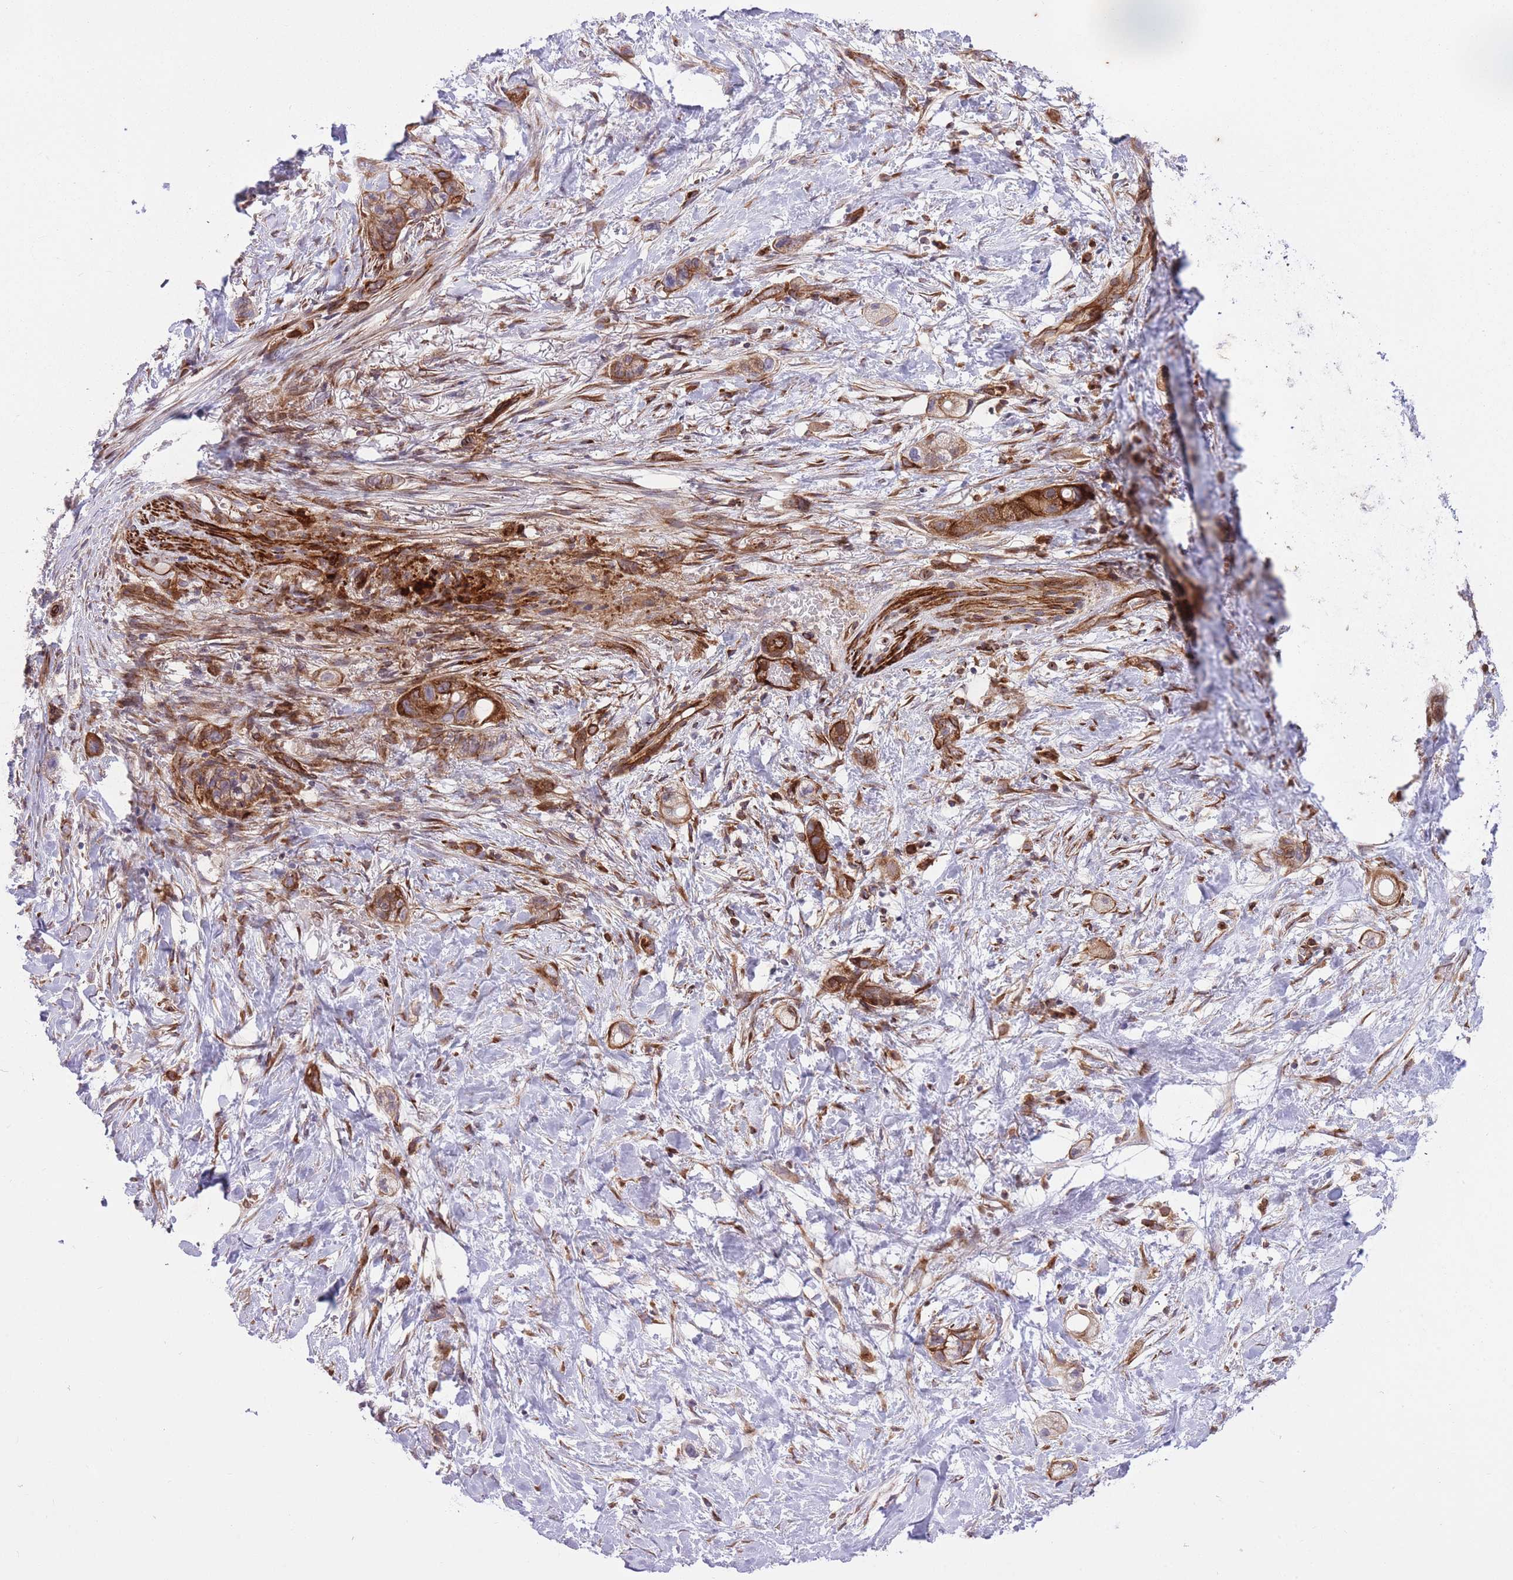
{"staining": {"intensity": "strong", "quantity": ">75%", "location": "cytoplasmic/membranous"}, "tissue": "stomach cancer", "cell_type": "Tumor cells", "image_type": "cancer", "snomed": [{"axis": "morphology", "description": "Adenocarcinoma, NOS"}, {"axis": "topography", "description": "Stomach"}, {"axis": "topography", "description": "Stomach, lower"}], "caption": "Stomach adenocarcinoma stained with immunohistochemistry demonstrates strong cytoplasmic/membranous positivity in approximately >75% of tumor cells.", "gene": "CISH", "patient": {"sex": "female", "age": 48}}